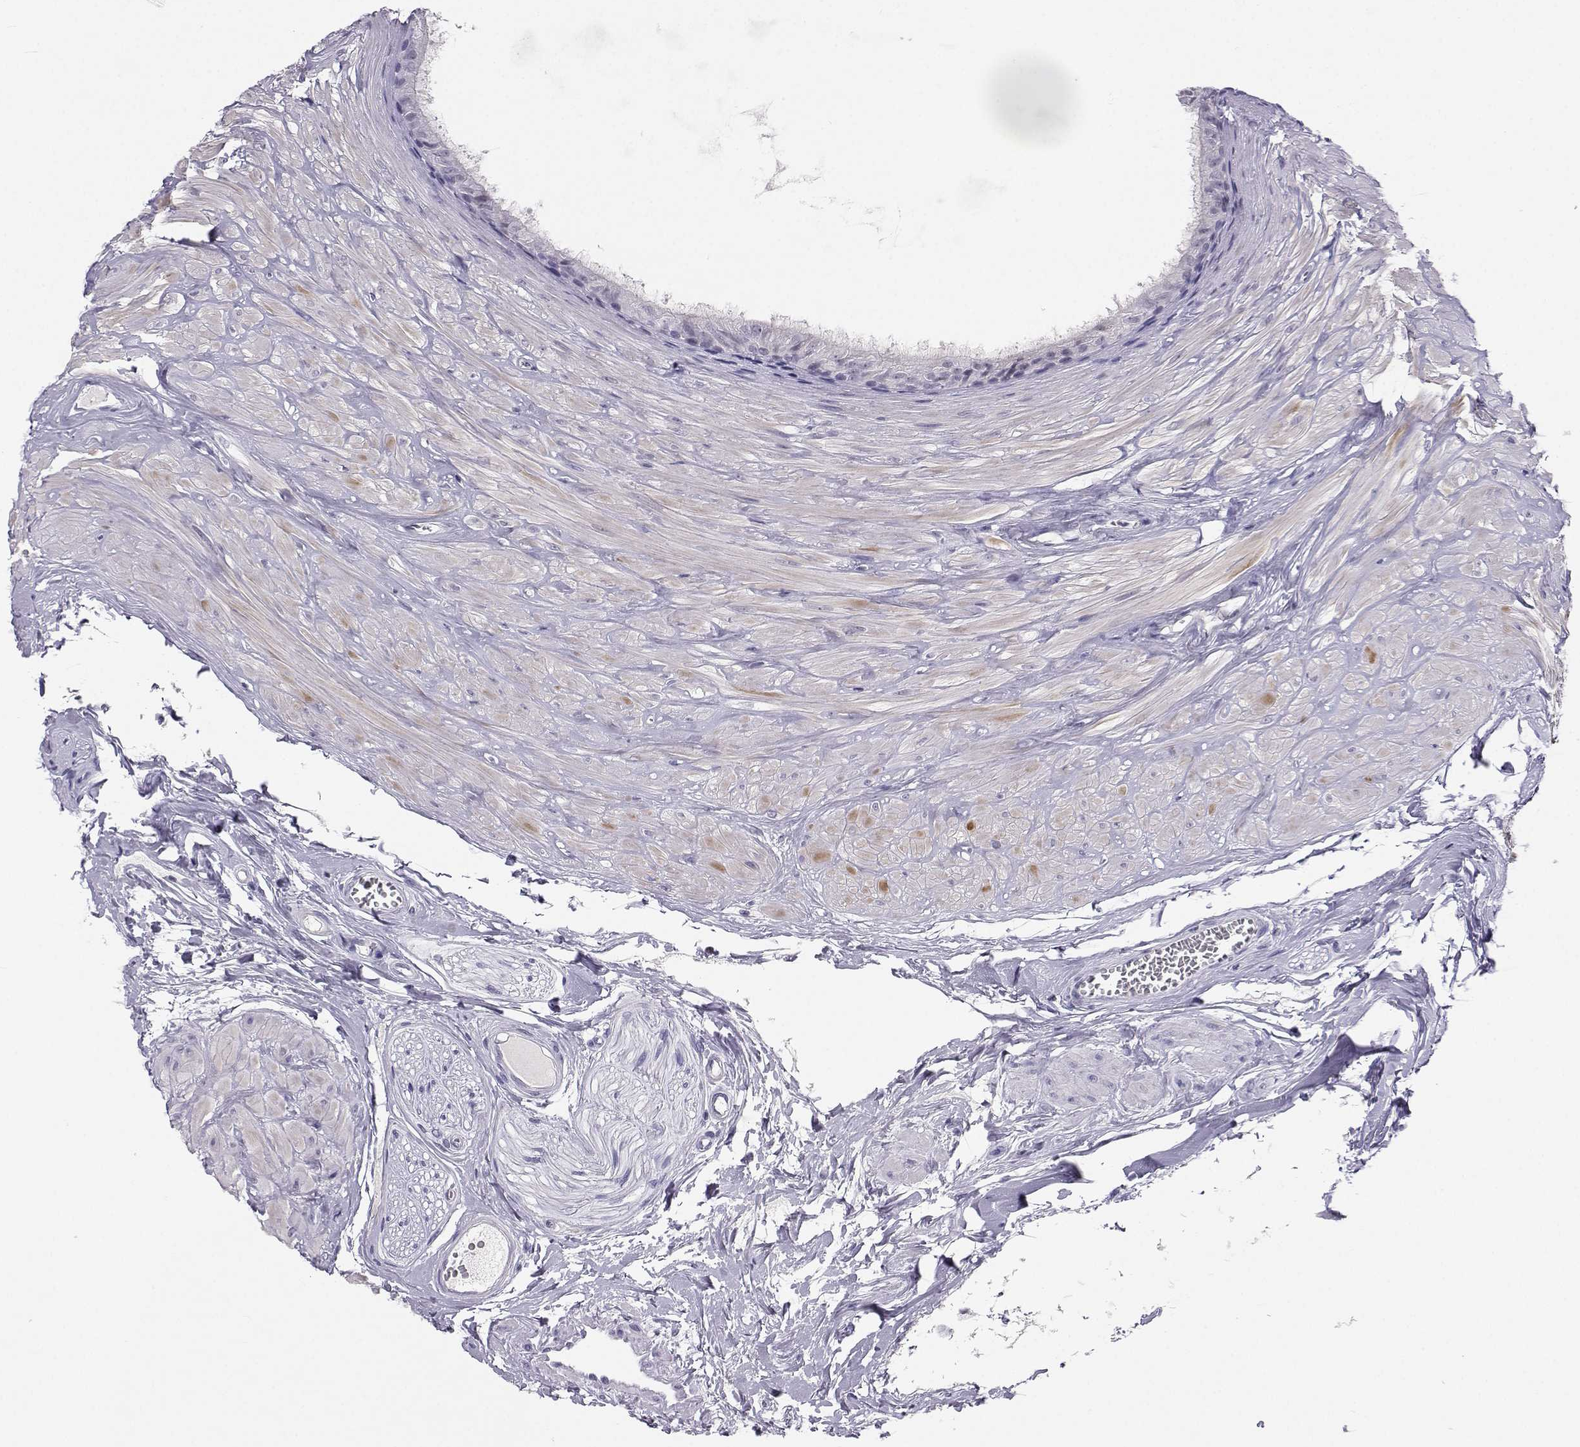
{"staining": {"intensity": "negative", "quantity": "none", "location": "none"}, "tissue": "epididymis", "cell_type": "Glandular cells", "image_type": "normal", "snomed": [{"axis": "morphology", "description": "Normal tissue, NOS"}, {"axis": "topography", "description": "Epididymis"}], "caption": "This micrograph is of benign epididymis stained with immunohistochemistry (IHC) to label a protein in brown with the nuclei are counter-stained blue. There is no positivity in glandular cells.", "gene": "MROH7", "patient": {"sex": "male", "age": 37}}